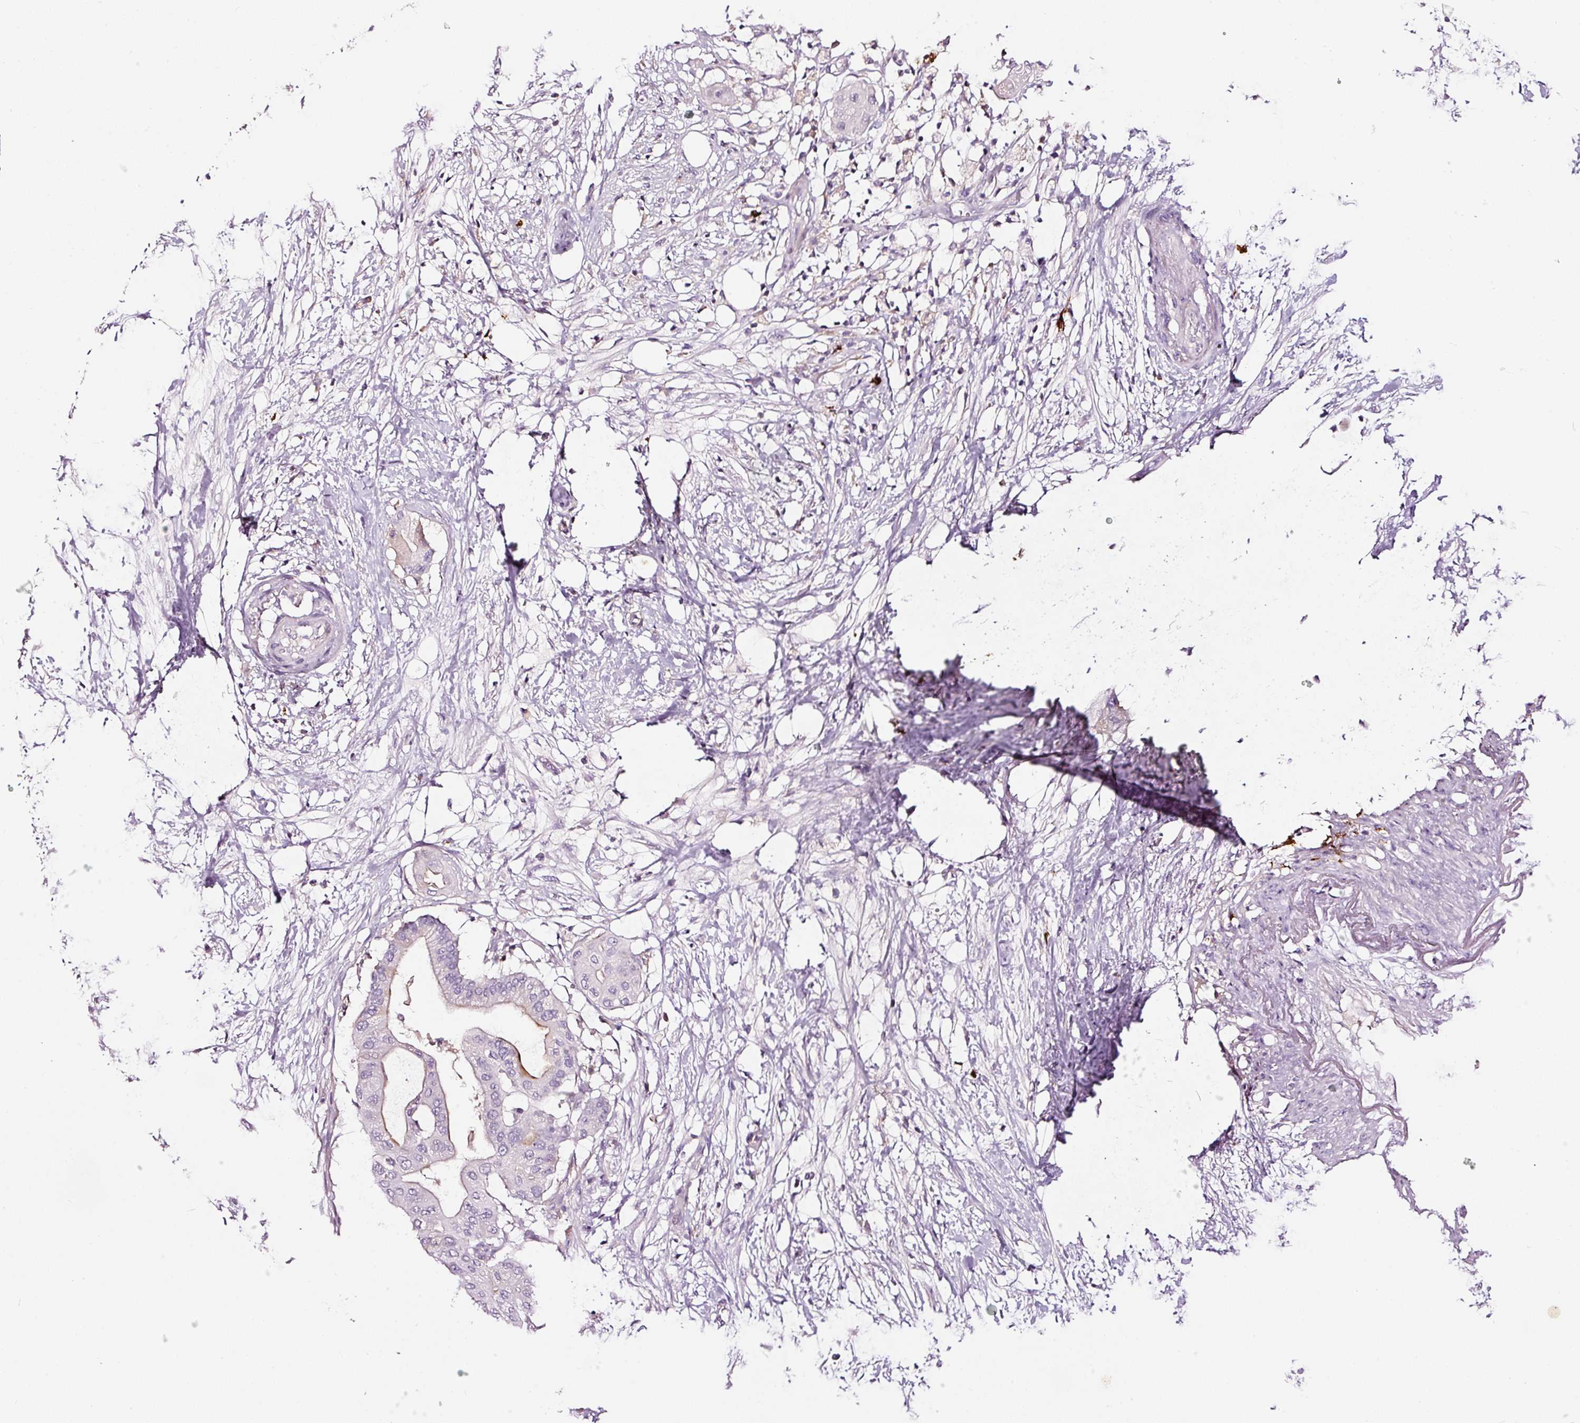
{"staining": {"intensity": "negative", "quantity": "none", "location": "none"}, "tissue": "pancreatic cancer", "cell_type": "Tumor cells", "image_type": "cancer", "snomed": [{"axis": "morphology", "description": "Adenocarcinoma, NOS"}, {"axis": "topography", "description": "Pancreas"}], "caption": "The IHC photomicrograph has no significant staining in tumor cells of pancreatic cancer (adenocarcinoma) tissue. (Brightfield microscopy of DAB IHC at high magnification).", "gene": "LAMP3", "patient": {"sex": "male", "age": 68}}